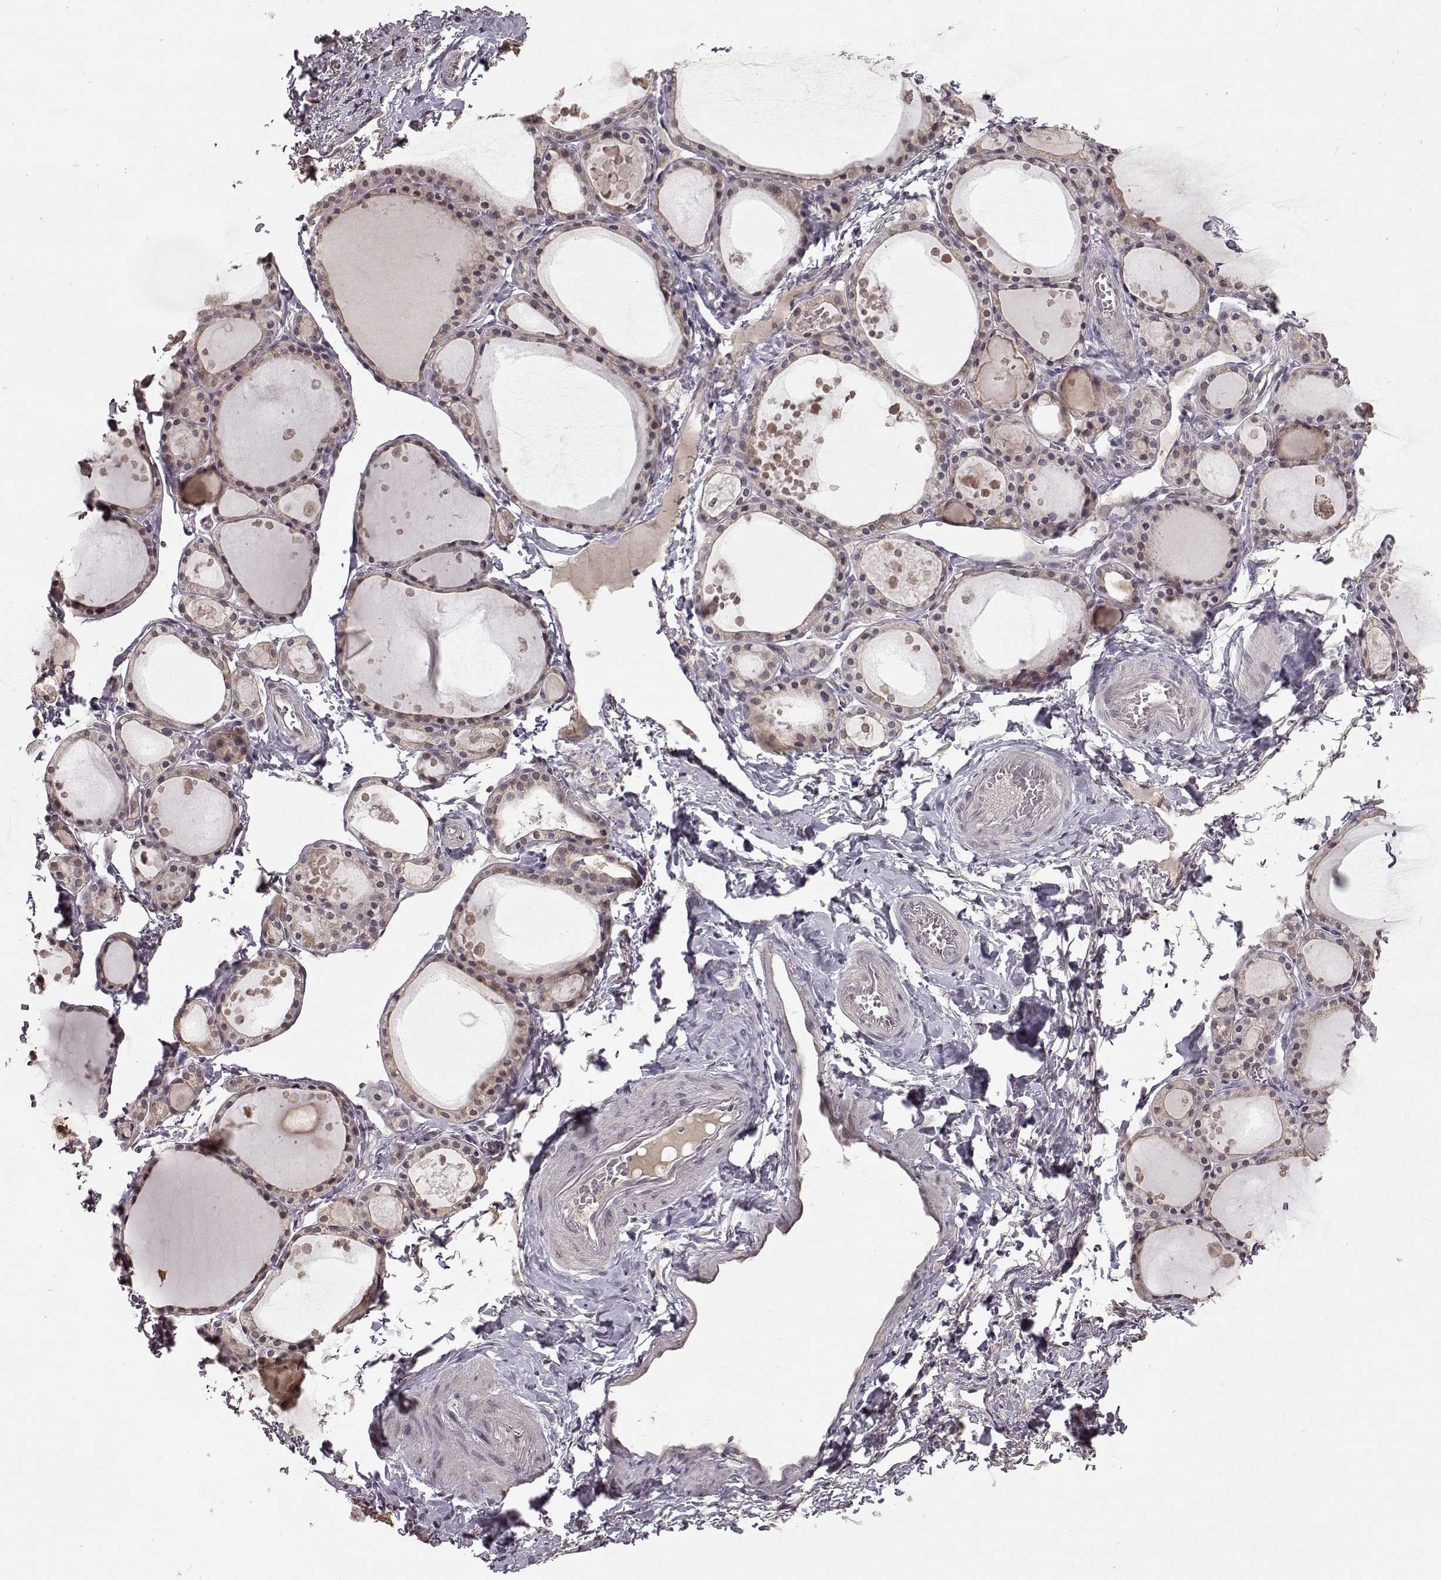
{"staining": {"intensity": "weak", "quantity": "25%-75%", "location": "cytoplasmic/membranous"}, "tissue": "thyroid gland", "cell_type": "Glandular cells", "image_type": "normal", "snomed": [{"axis": "morphology", "description": "Normal tissue, NOS"}, {"axis": "topography", "description": "Thyroid gland"}], "caption": "The image displays a brown stain indicating the presence of a protein in the cytoplasmic/membranous of glandular cells in thyroid gland.", "gene": "NTRK2", "patient": {"sex": "male", "age": 68}}